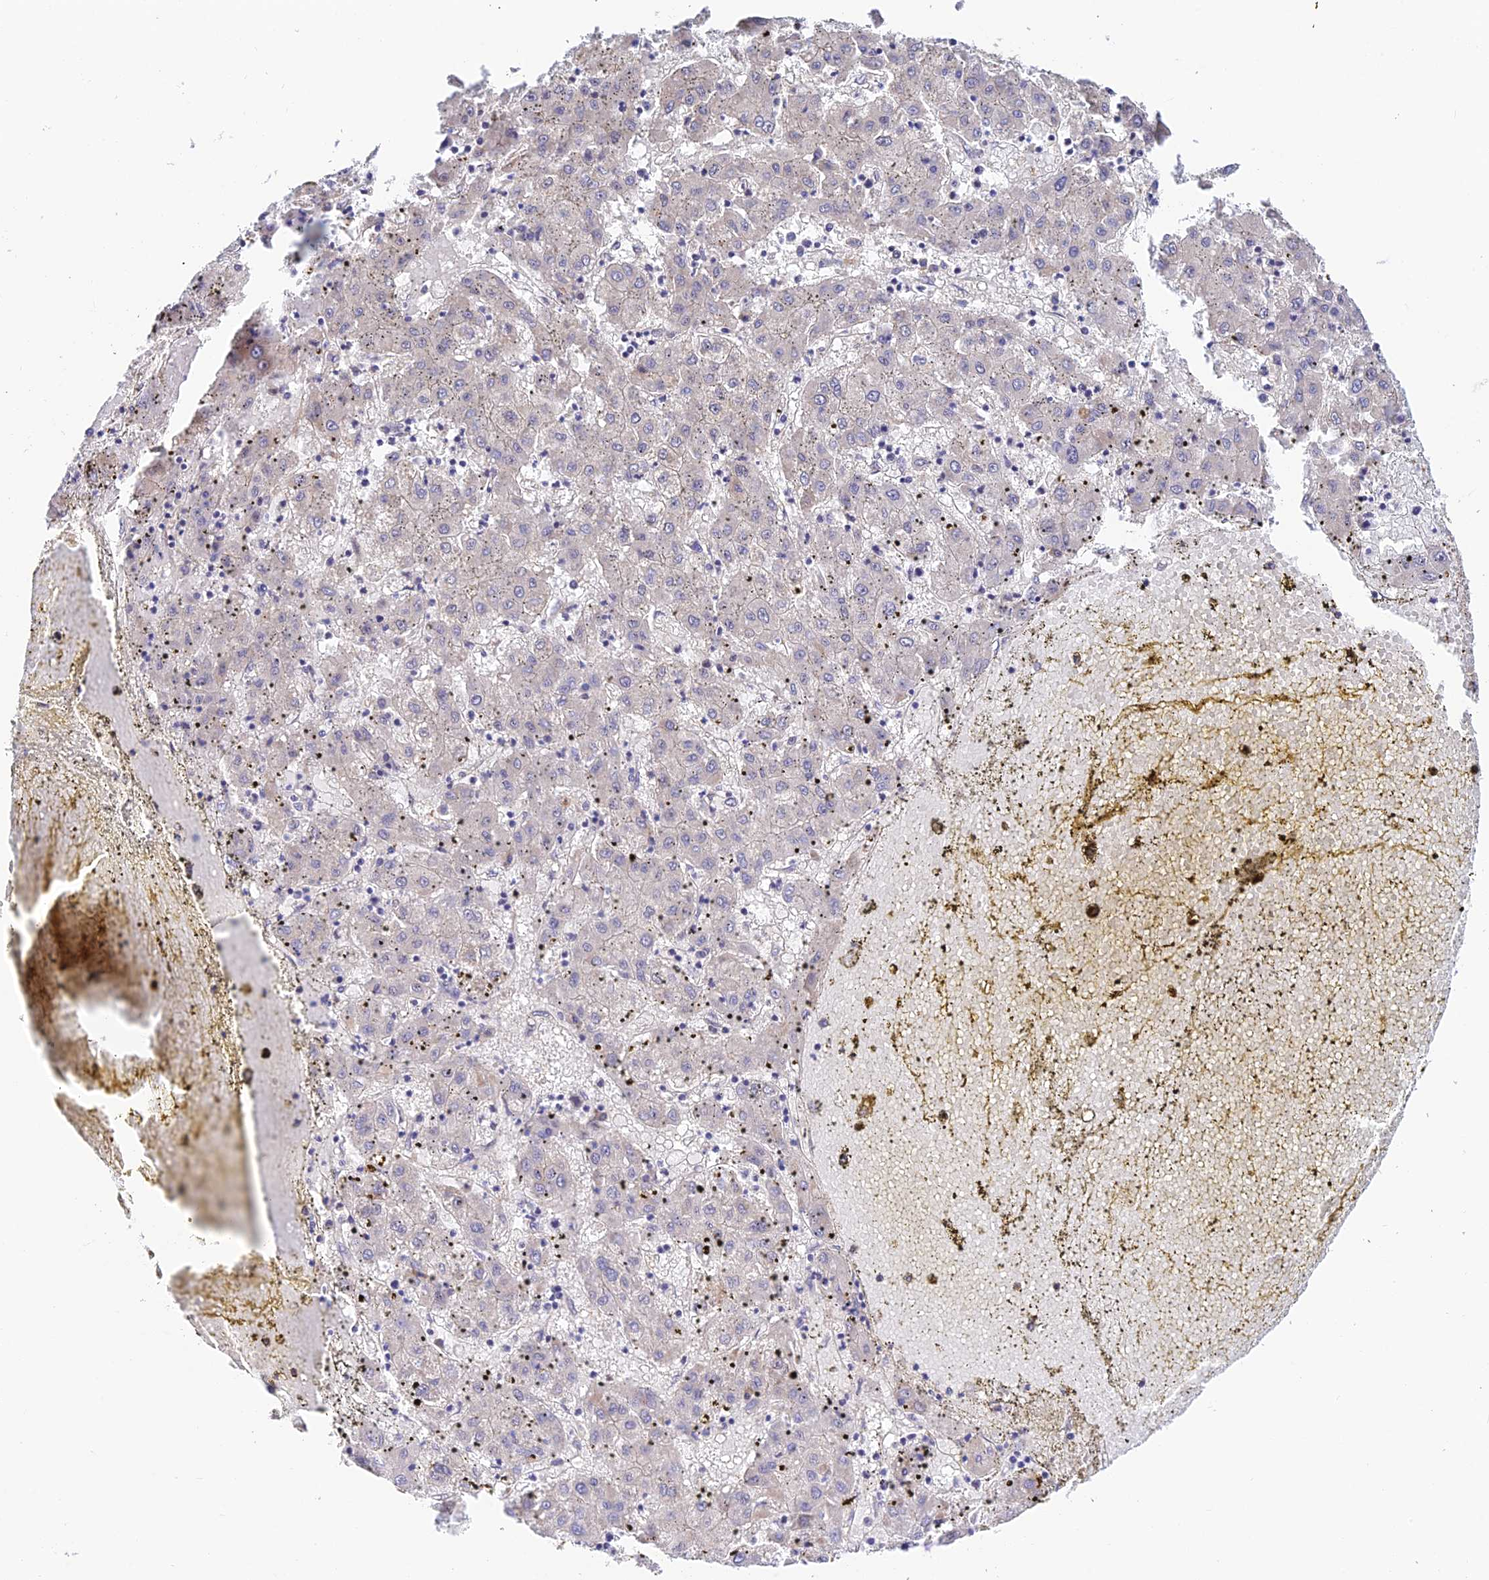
{"staining": {"intensity": "negative", "quantity": "none", "location": "none"}, "tissue": "liver cancer", "cell_type": "Tumor cells", "image_type": "cancer", "snomed": [{"axis": "morphology", "description": "Carcinoma, Hepatocellular, NOS"}, {"axis": "topography", "description": "Liver"}], "caption": "A high-resolution photomicrograph shows immunohistochemistry (IHC) staining of liver cancer (hepatocellular carcinoma), which exhibits no significant positivity in tumor cells.", "gene": "ANKRD50", "patient": {"sex": "male", "age": 72}}